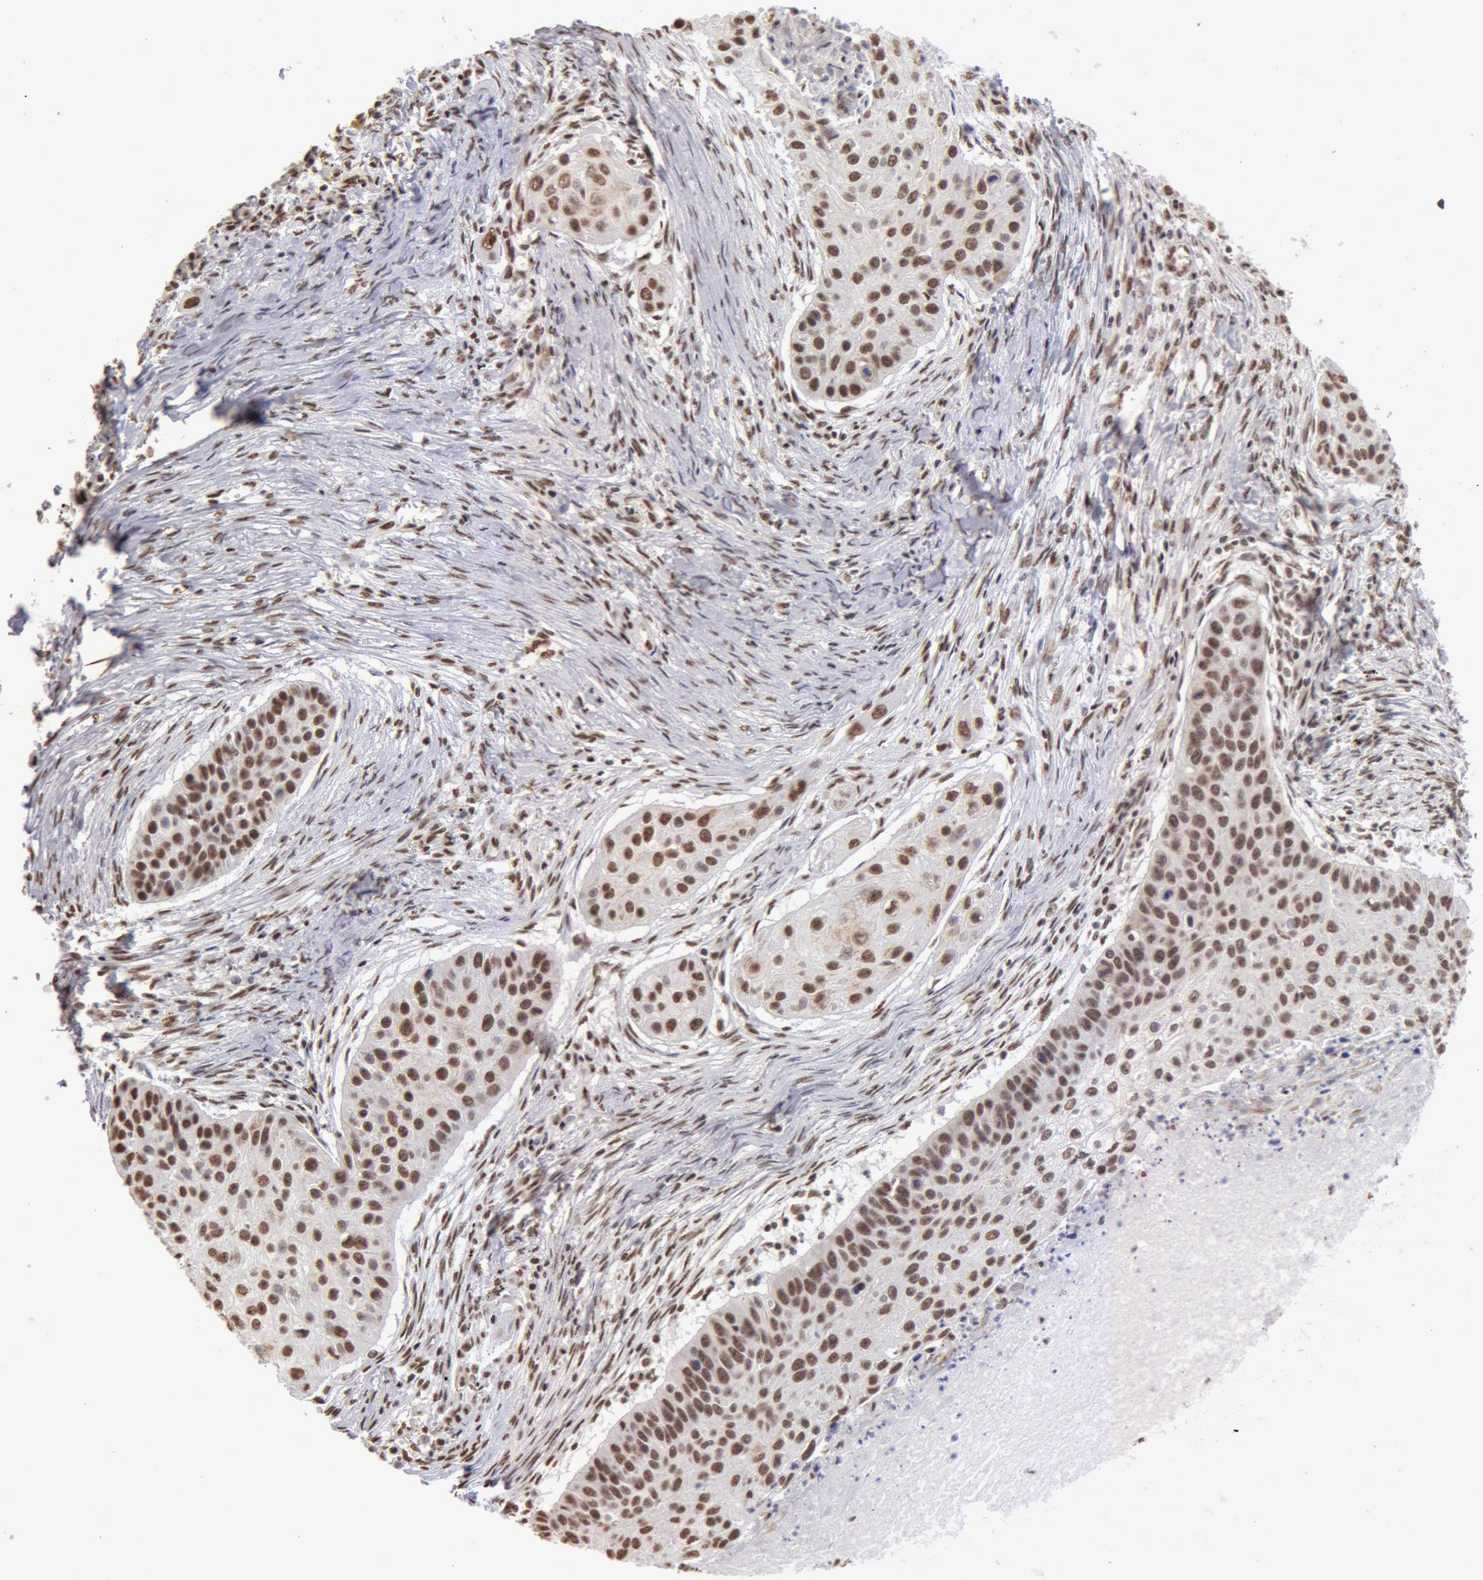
{"staining": {"intensity": "weak", "quantity": "25%-75%", "location": "nuclear"}, "tissue": "lung cancer", "cell_type": "Tumor cells", "image_type": "cancer", "snomed": [{"axis": "morphology", "description": "Squamous cell carcinoma, NOS"}, {"axis": "topography", "description": "Lung"}], "caption": "This image reveals lung cancer stained with IHC to label a protein in brown. The nuclear of tumor cells show weak positivity for the protein. Nuclei are counter-stained blue.", "gene": "VRTN", "patient": {"sex": "male", "age": 71}}